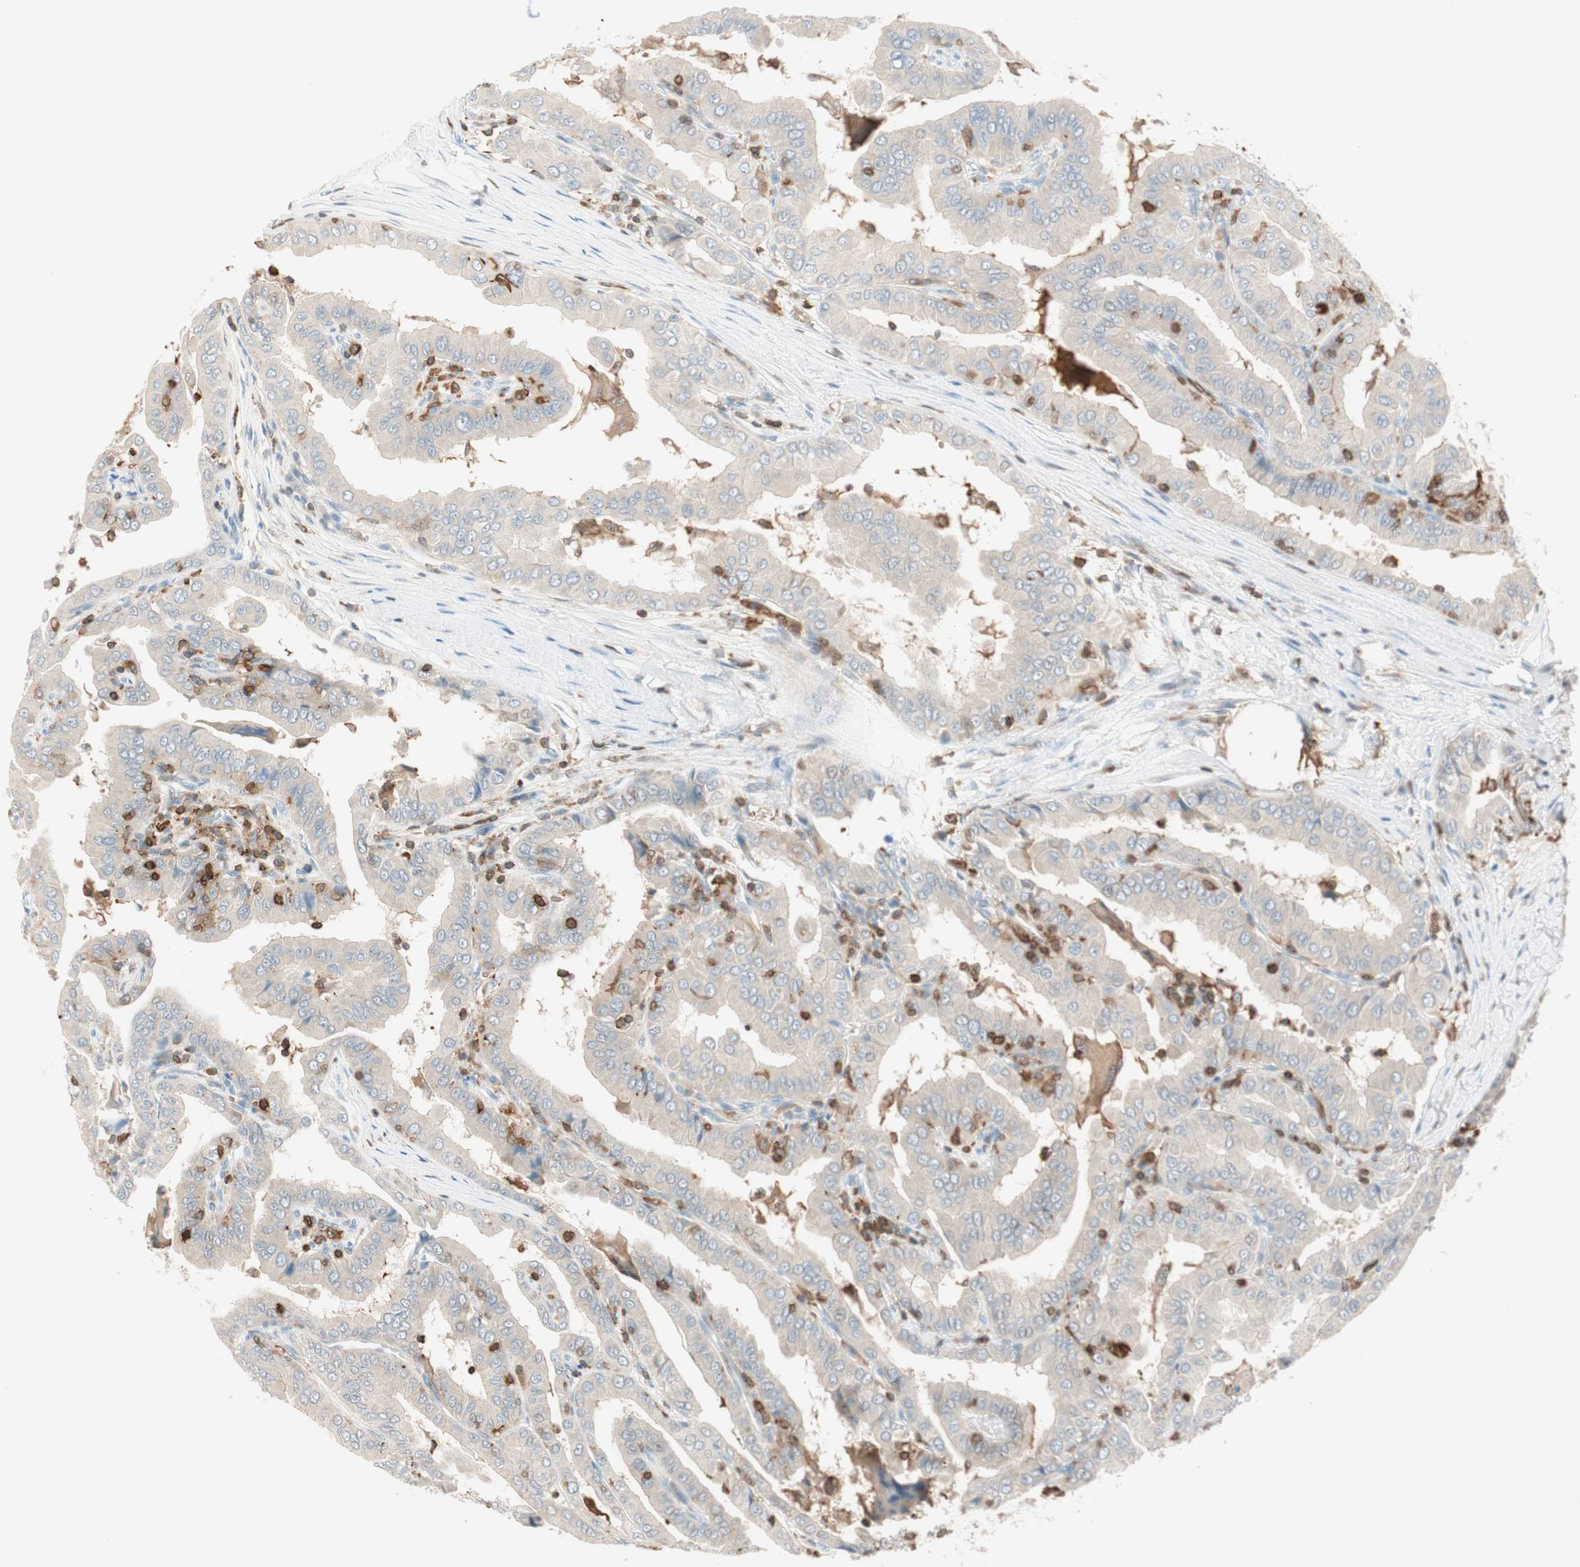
{"staining": {"intensity": "weak", "quantity": ">75%", "location": "cytoplasmic/membranous"}, "tissue": "thyroid cancer", "cell_type": "Tumor cells", "image_type": "cancer", "snomed": [{"axis": "morphology", "description": "Papillary adenocarcinoma, NOS"}, {"axis": "topography", "description": "Thyroid gland"}], "caption": "DAB immunohistochemical staining of human thyroid cancer exhibits weak cytoplasmic/membranous protein staining in about >75% of tumor cells.", "gene": "HPGD", "patient": {"sex": "male", "age": 33}}